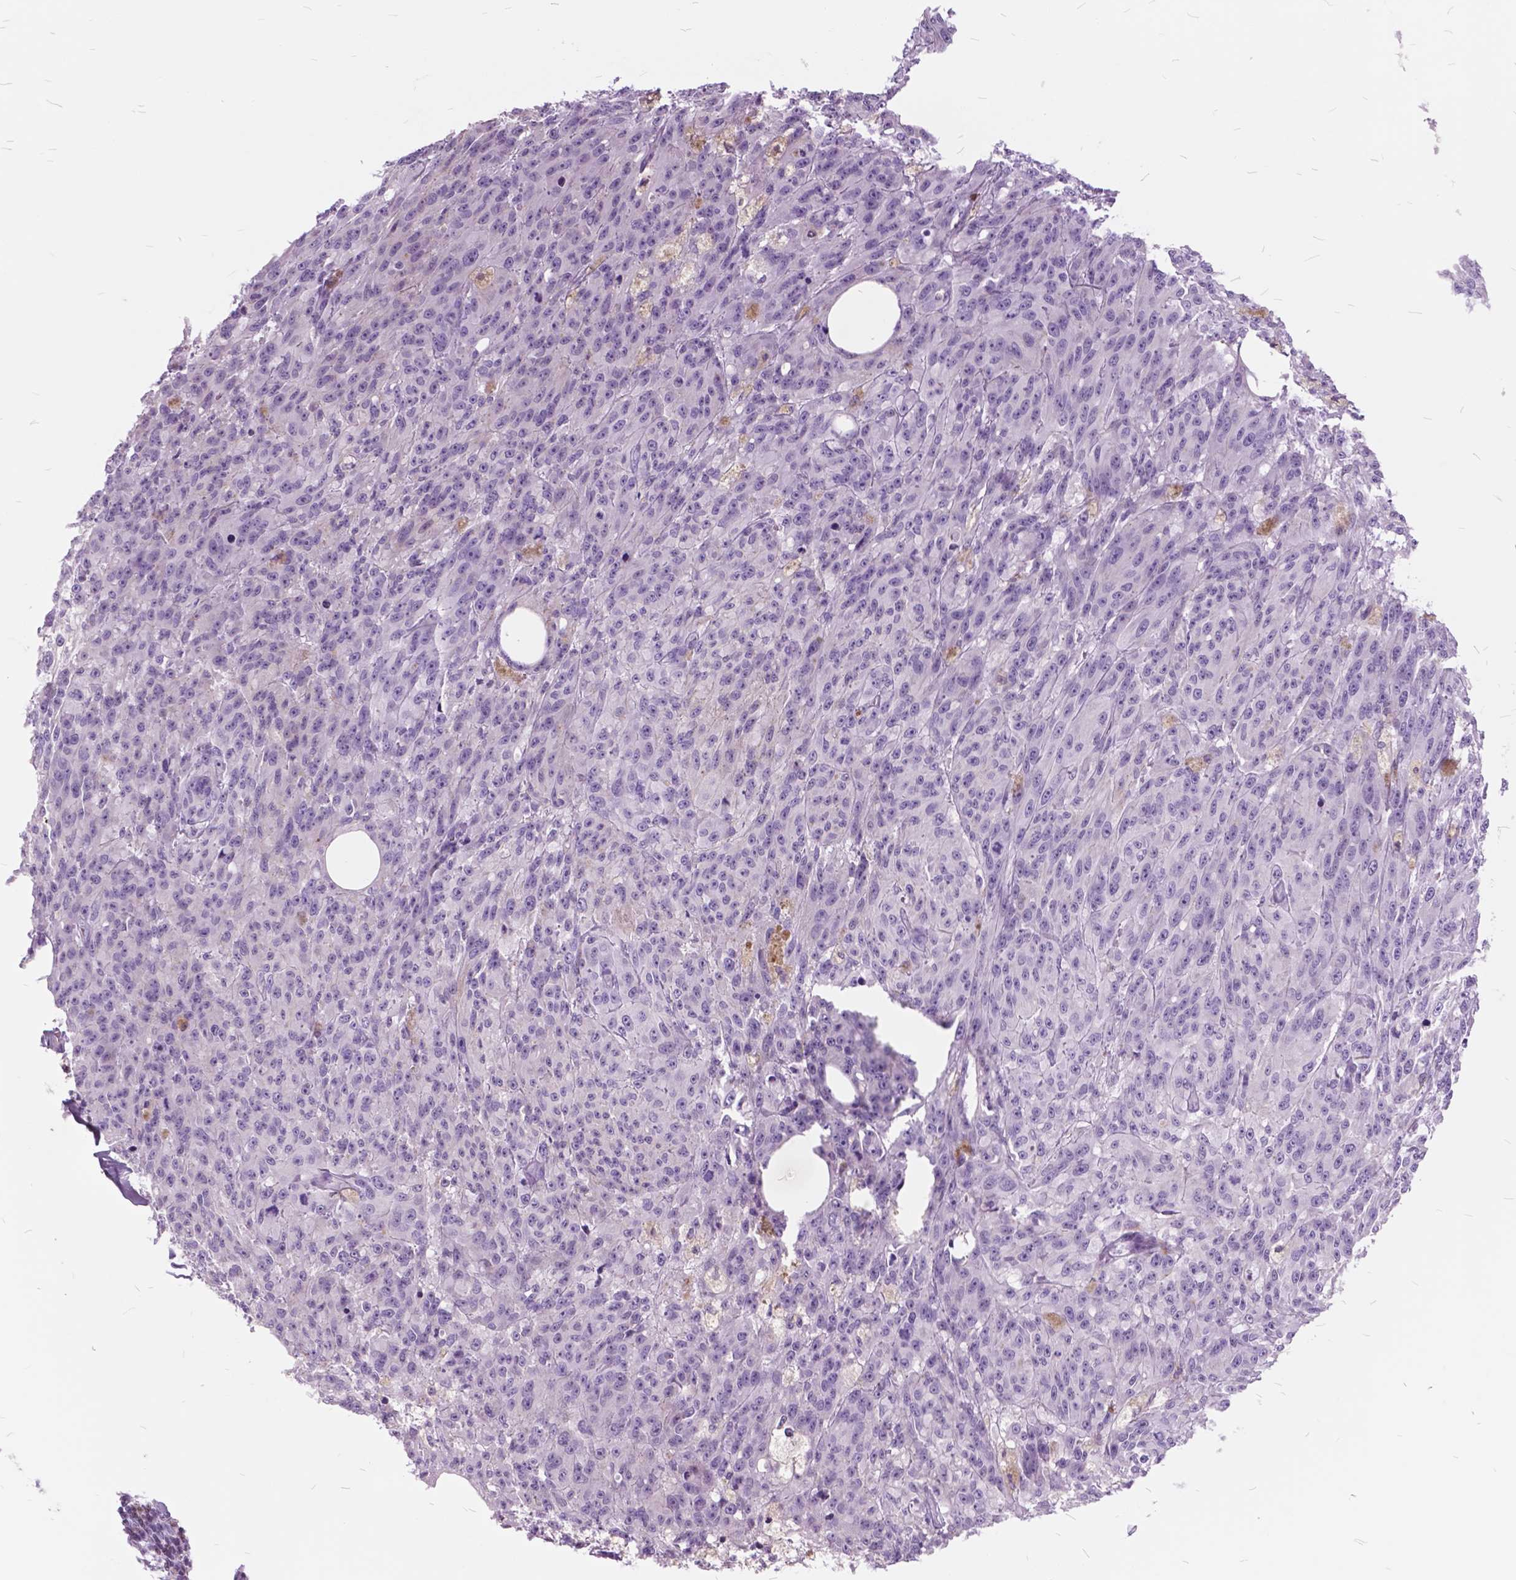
{"staining": {"intensity": "negative", "quantity": "none", "location": "none"}, "tissue": "melanoma", "cell_type": "Tumor cells", "image_type": "cancer", "snomed": [{"axis": "morphology", "description": "Malignant melanoma, NOS"}, {"axis": "topography", "description": "Skin"}], "caption": "Immunohistochemistry (IHC) photomicrograph of human melanoma stained for a protein (brown), which reveals no expression in tumor cells.", "gene": "SP140", "patient": {"sex": "female", "age": 34}}